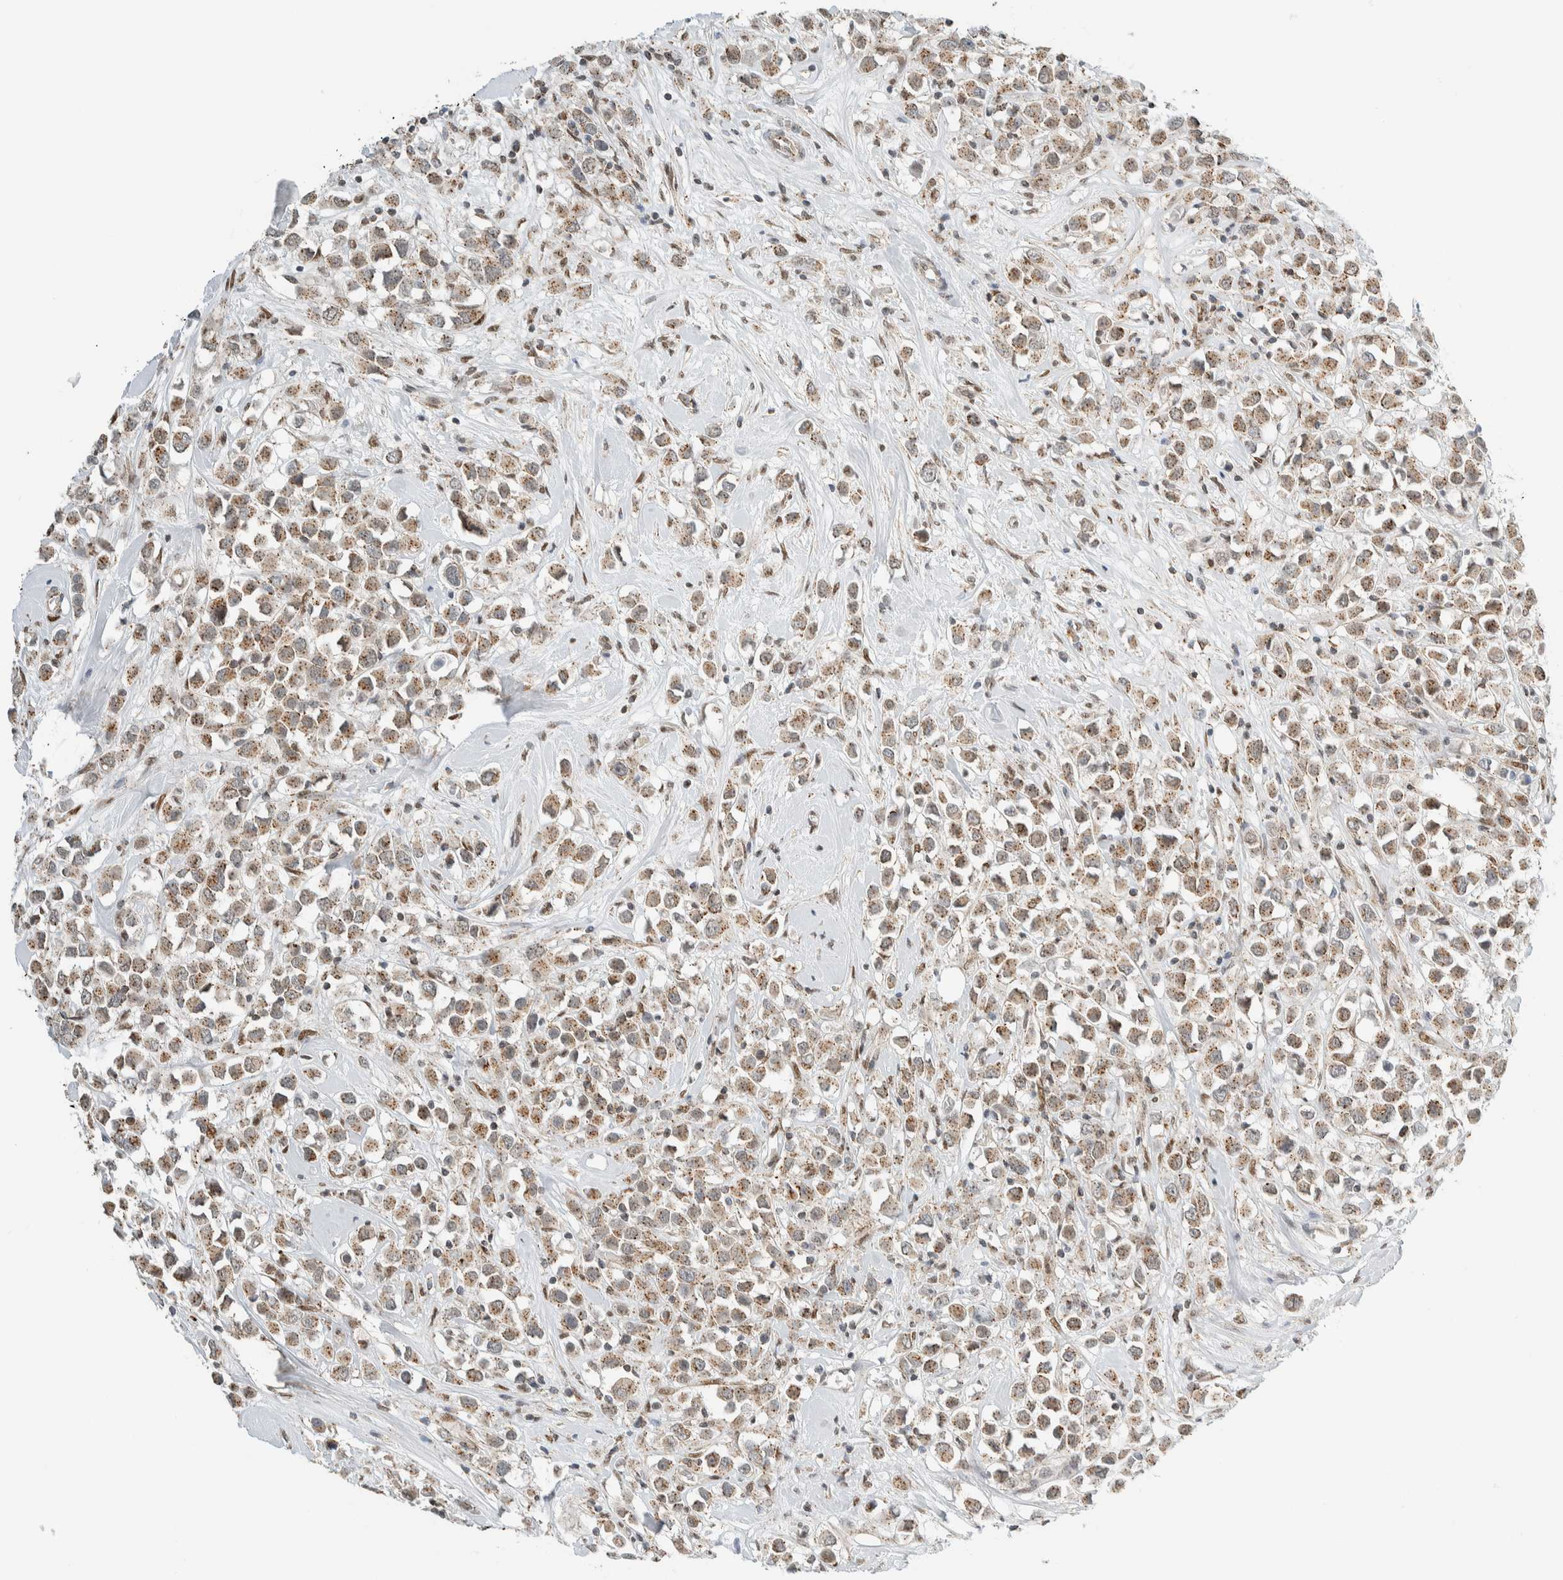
{"staining": {"intensity": "moderate", "quantity": ">75%", "location": "cytoplasmic/membranous"}, "tissue": "breast cancer", "cell_type": "Tumor cells", "image_type": "cancer", "snomed": [{"axis": "morphology", "description": "Duct carcinoma"}, {"axis": "topography", "description": "Breast"}], "caption": "A histopathology image of human infiltrating ductal carcinoma (breast) stained for a protein shows moderate cytoplasmic/membranous brown staining in tumor cells.", "gene": "TFE3", "patient": {"sex": "female", "age": 61}}